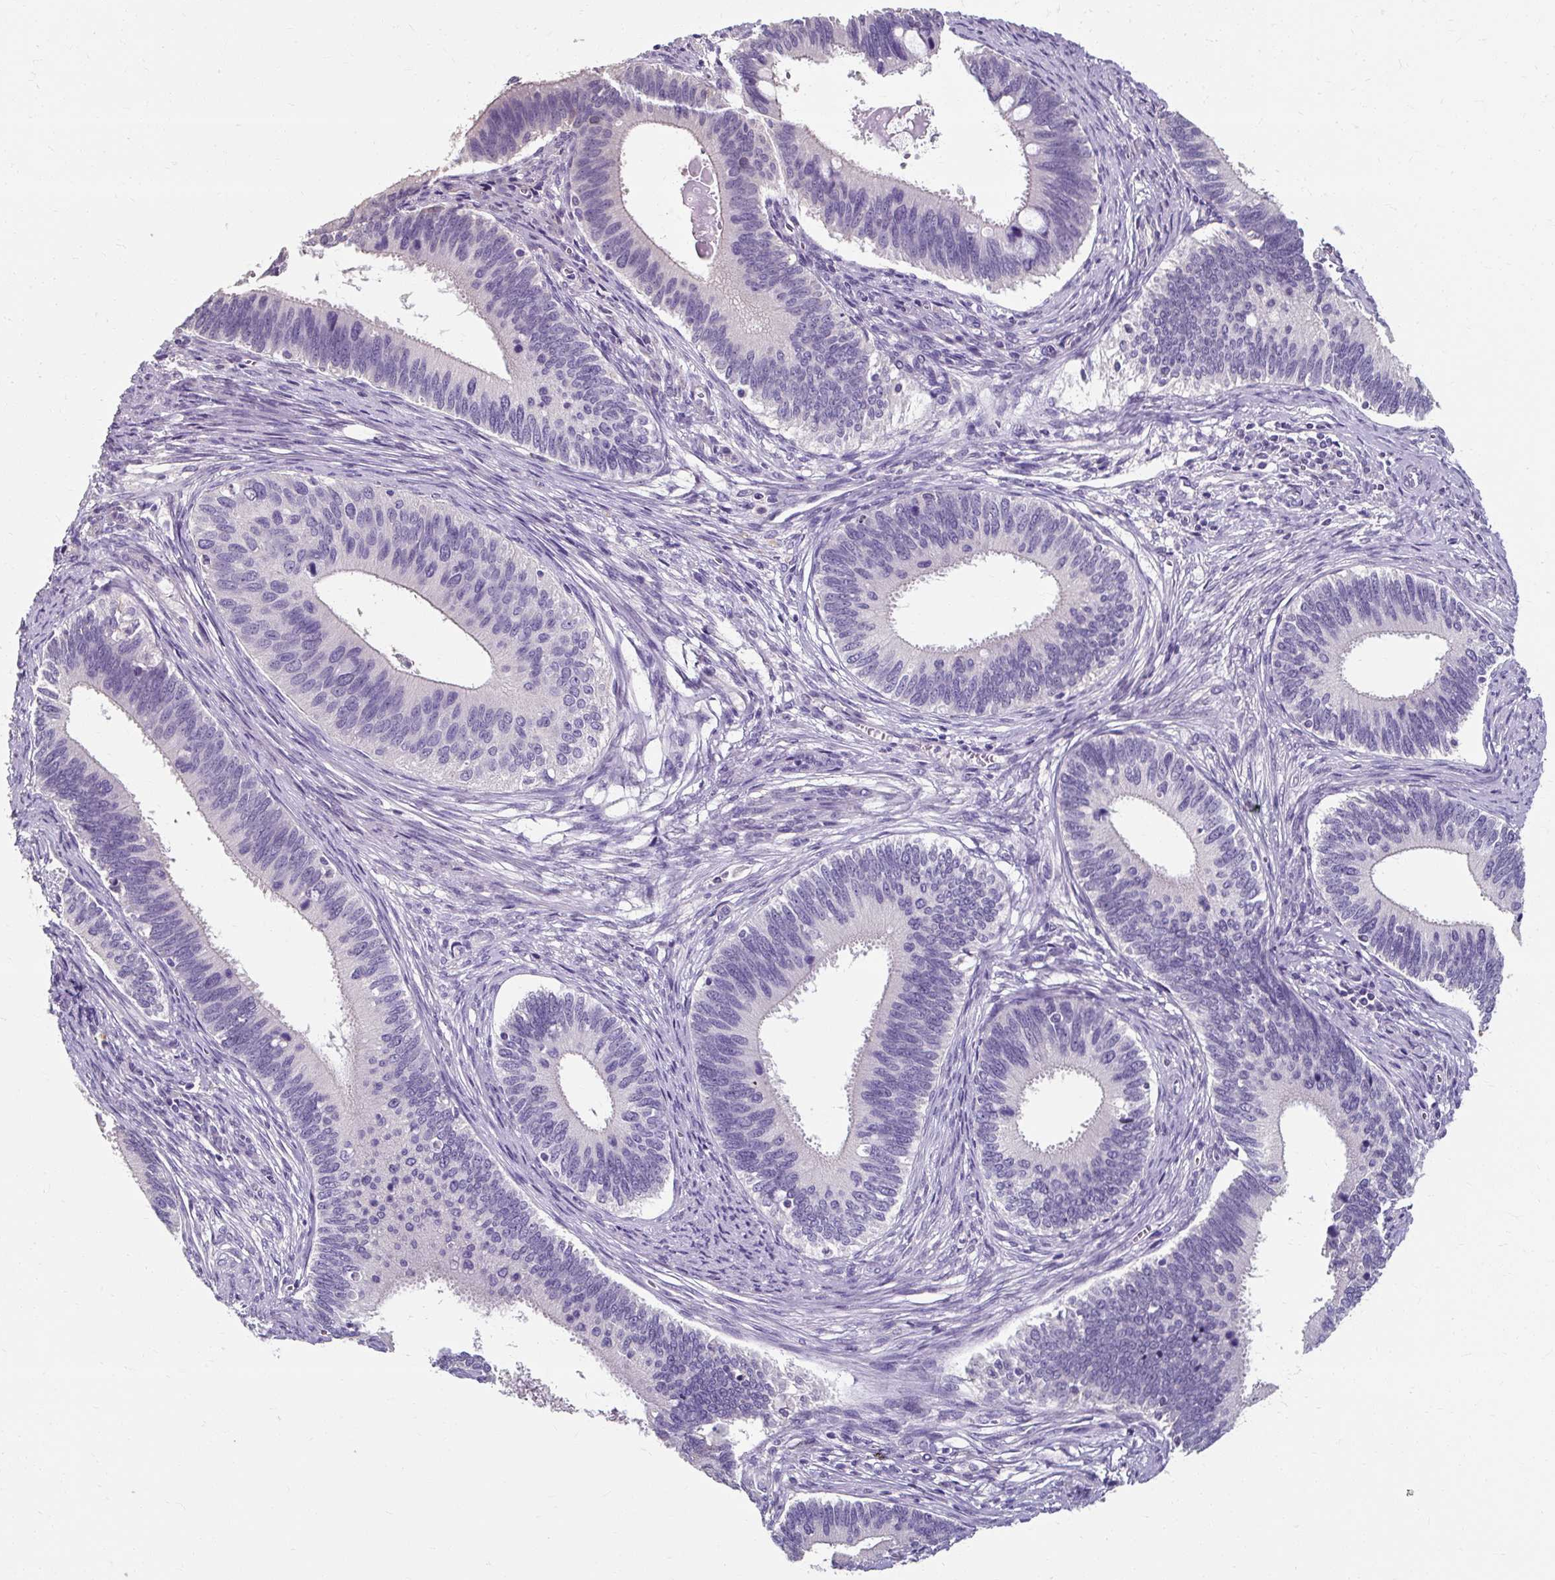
{"staining": {"intensity": "negative", "quantity": "none", "location": "none"}, "tissue": "cervical cancer", "cell_type": "Tumor cells", "image_type": "cancer", "snomed": [{"axis": "morphology", "description": "Adenocarcinoma, NOS"}, {"axis": "topography", "description": "Cervix"}], "caption": "A histopathology image of cervical cancer (adenocarcinoma) stained for a protein displays no brown staining in tumor cells. Nuclei are stained in blue.", "gene": "KLHL24", "patient": {"sex": "female", "age": 42}}